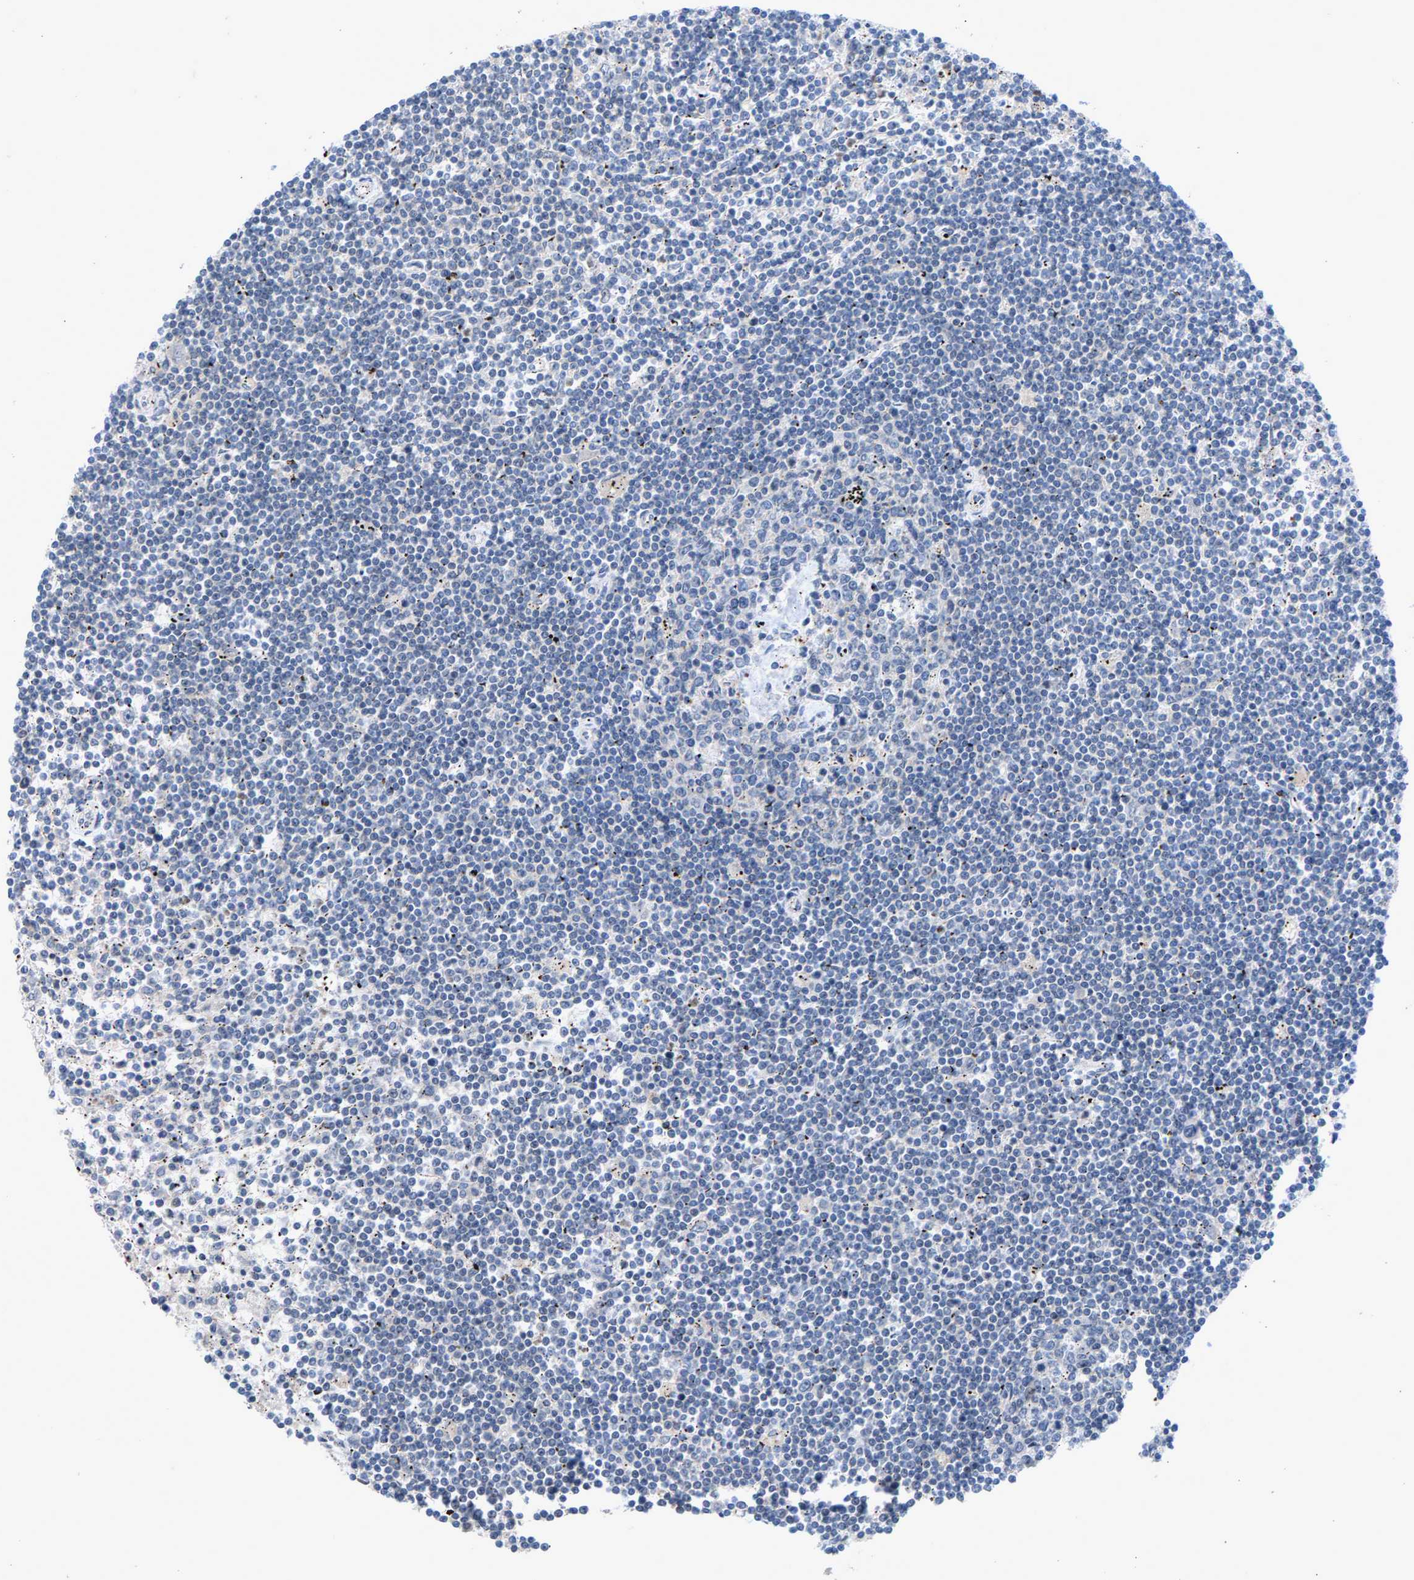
{"staining": {"intensity": "negative", "quantity": "none", "location": "none"}, "tissue": "lymphoma", "cell_type": "Tumor cells", "image_type": "cancer", "snomed": [{"axis": "morphology", "description": "Malignant lymphoma, non-Hodgkin's type, Low grade"}, {"axis": "topography", "description": "Spleen"}], "caption": "Immunohistochemistry of lymphoma shows no expression in tumor cells.", "gene": "ZPR1", "patient": {"sex": "male", "age": 76}}